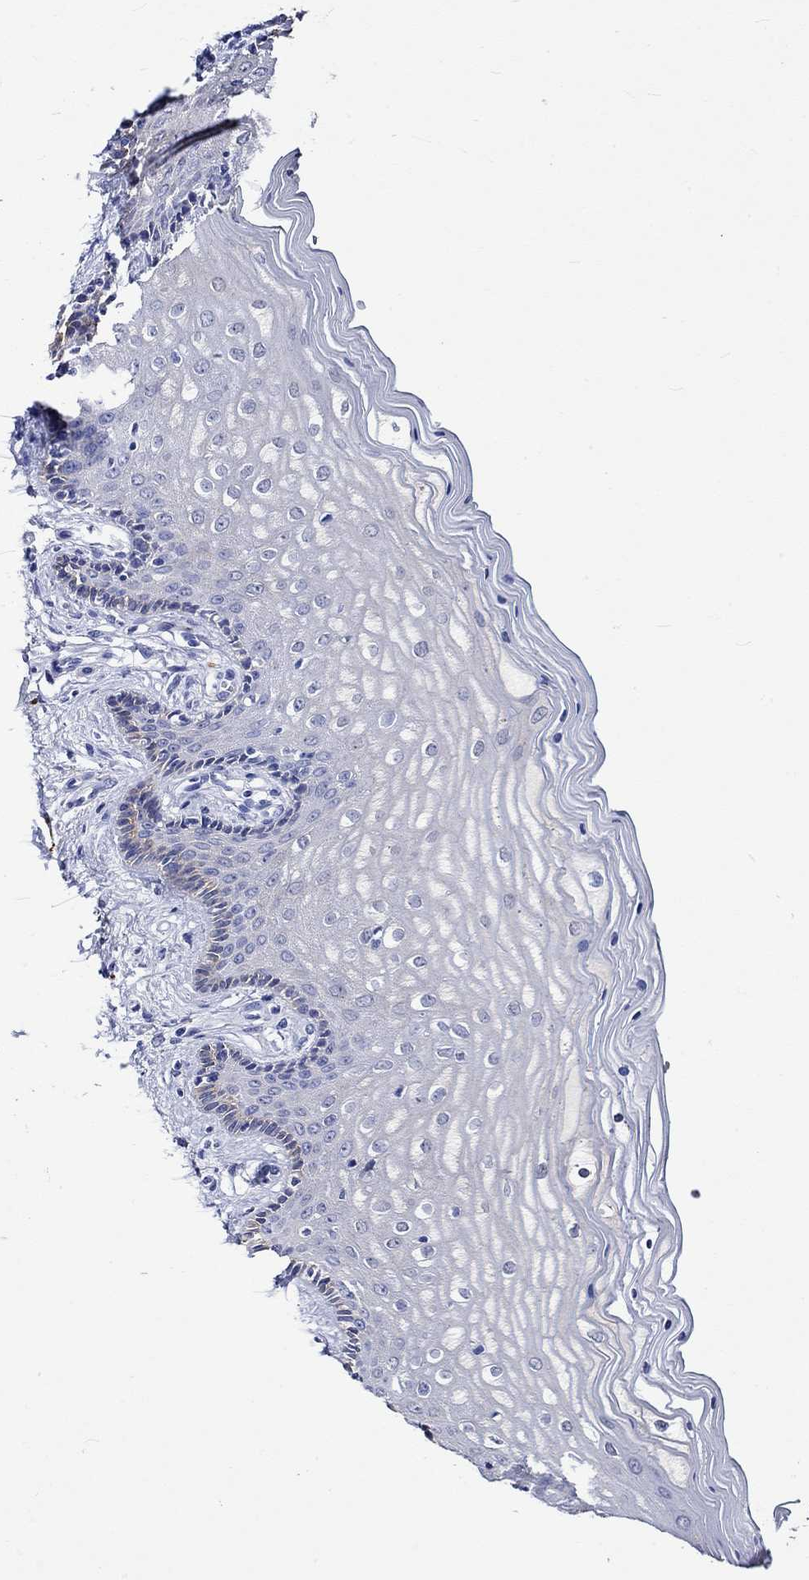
{"staining": {"intensity": "negative", "quantity": "none", "location": "none"}, "tissue": "vagina", "cell_type": "Squamous epithelial cells", "image_type": "normal", "snomed": [{"axis": "morphology", "description": "Normal tissue, NOS"}, {"axis": "topography", "description": "Vagina"}], "caption": "This photomicrograph is of benign vagina stained with IHC to label a protein in brown with the nuclei are counter-stained blue. There is no staining in squamous epithelial cells. The staining was performed using DAB to visualize the protein expression in brown, while the nuclei were stained in blue with hematoxylin (Magnification: 20x).", "gene": "CRYAB", "patient": {"sex": "female", "age": 45}}